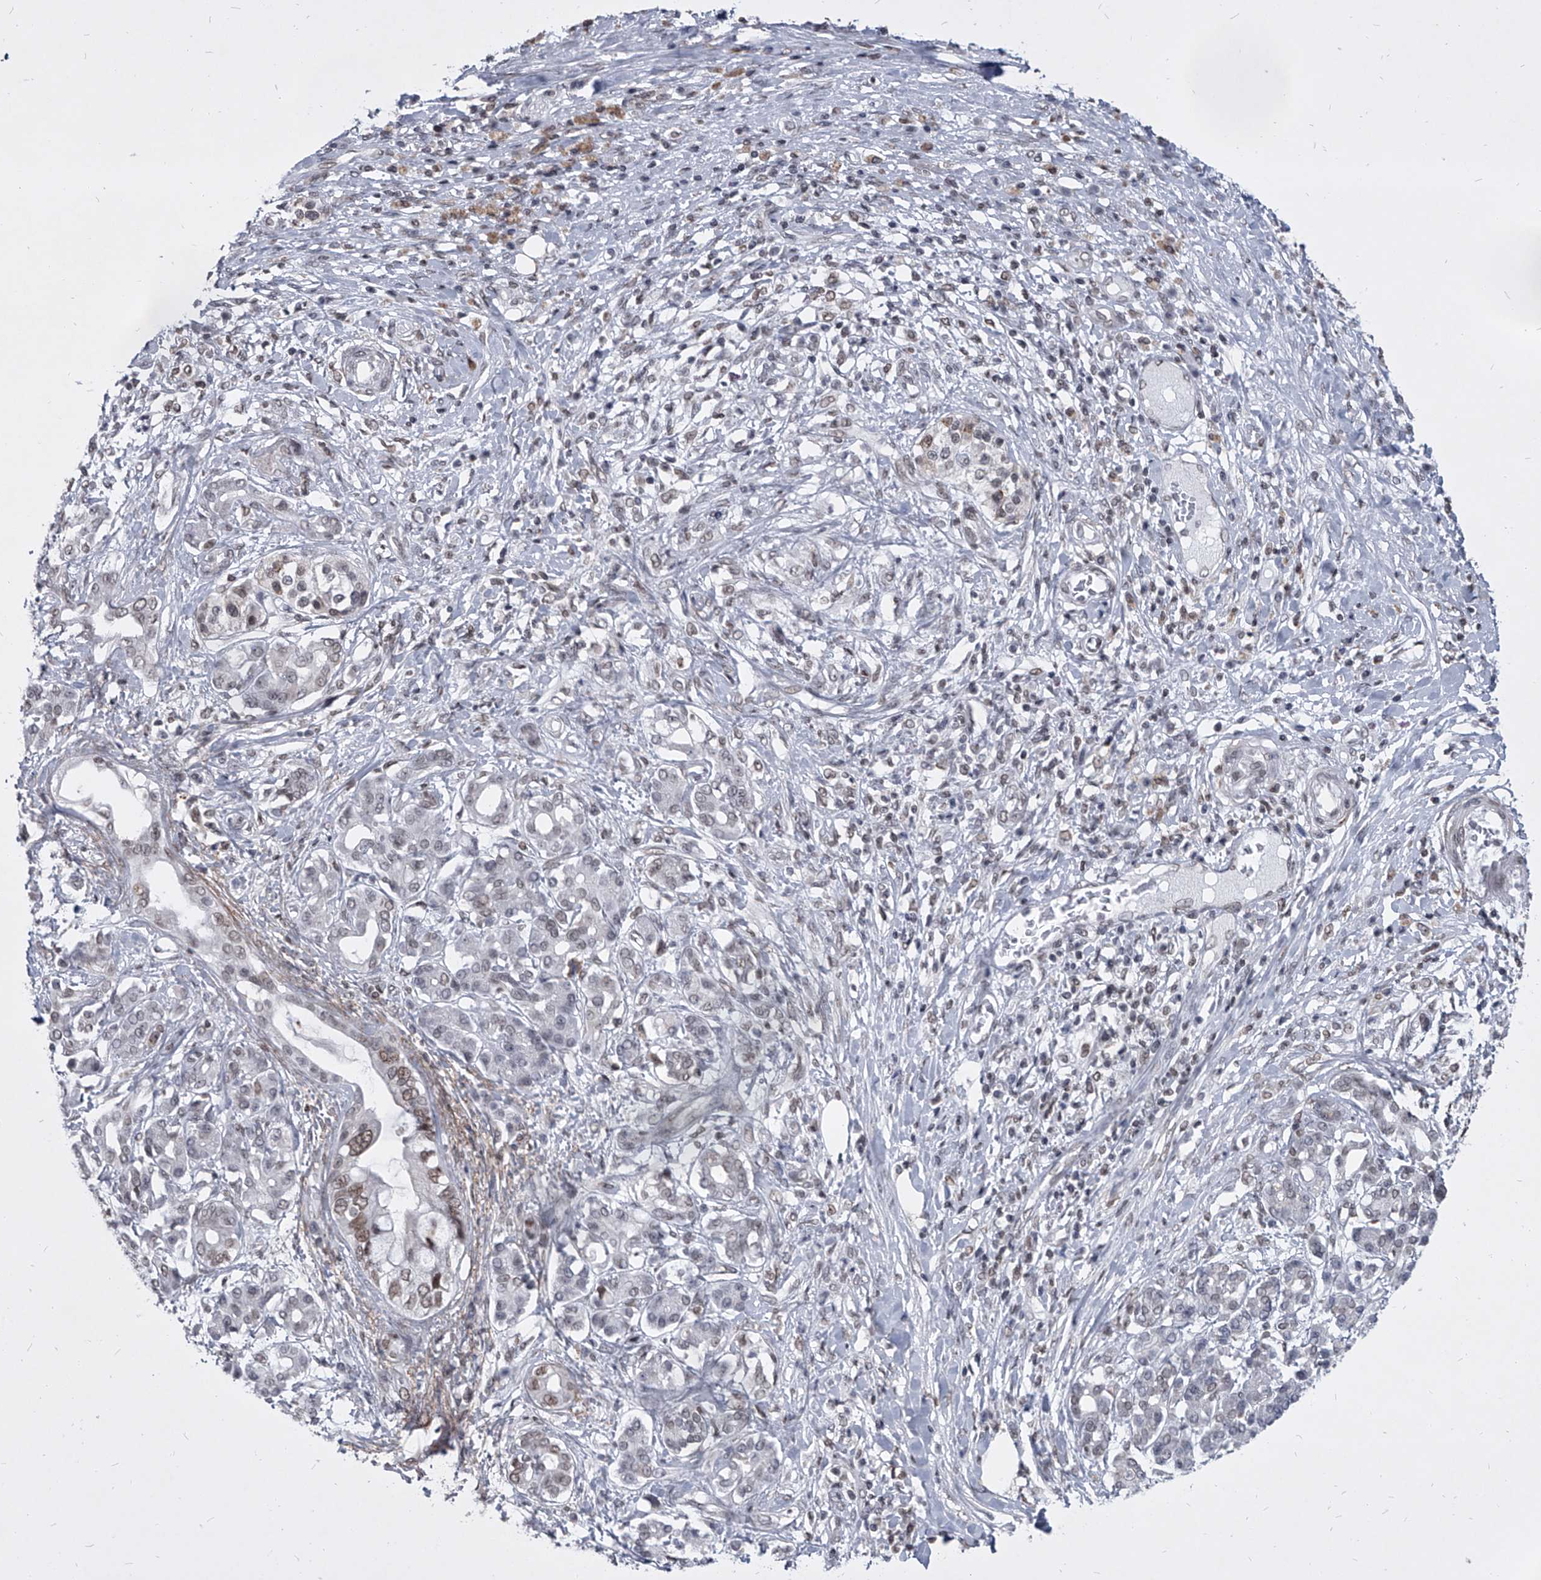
{"staining": {"intensity": "weak", "quantity": "25%-75%", "location": "nuclear"}, "tissue": "pancreatic cancer", "cell_type": "Tumor cells", "image_type": "cancer", "snomed": [{"axis": "morphology", "description": "Adenocarcinoma, NOS"}, {"axis": "topography", "description": "Pancreas"}], "caption": "Immunohistochemistry (IHC) (DAB (3,3'-diaminobenzidine)) staining of pancreatic cancer demonstrates weak nuclear protein staining in approximately 25%-75% of tumor cells. (IHC, brightfield microscopy, high magnification).", "gene": "PPIL4", "patient": {"sex": "female", "age": 56}}